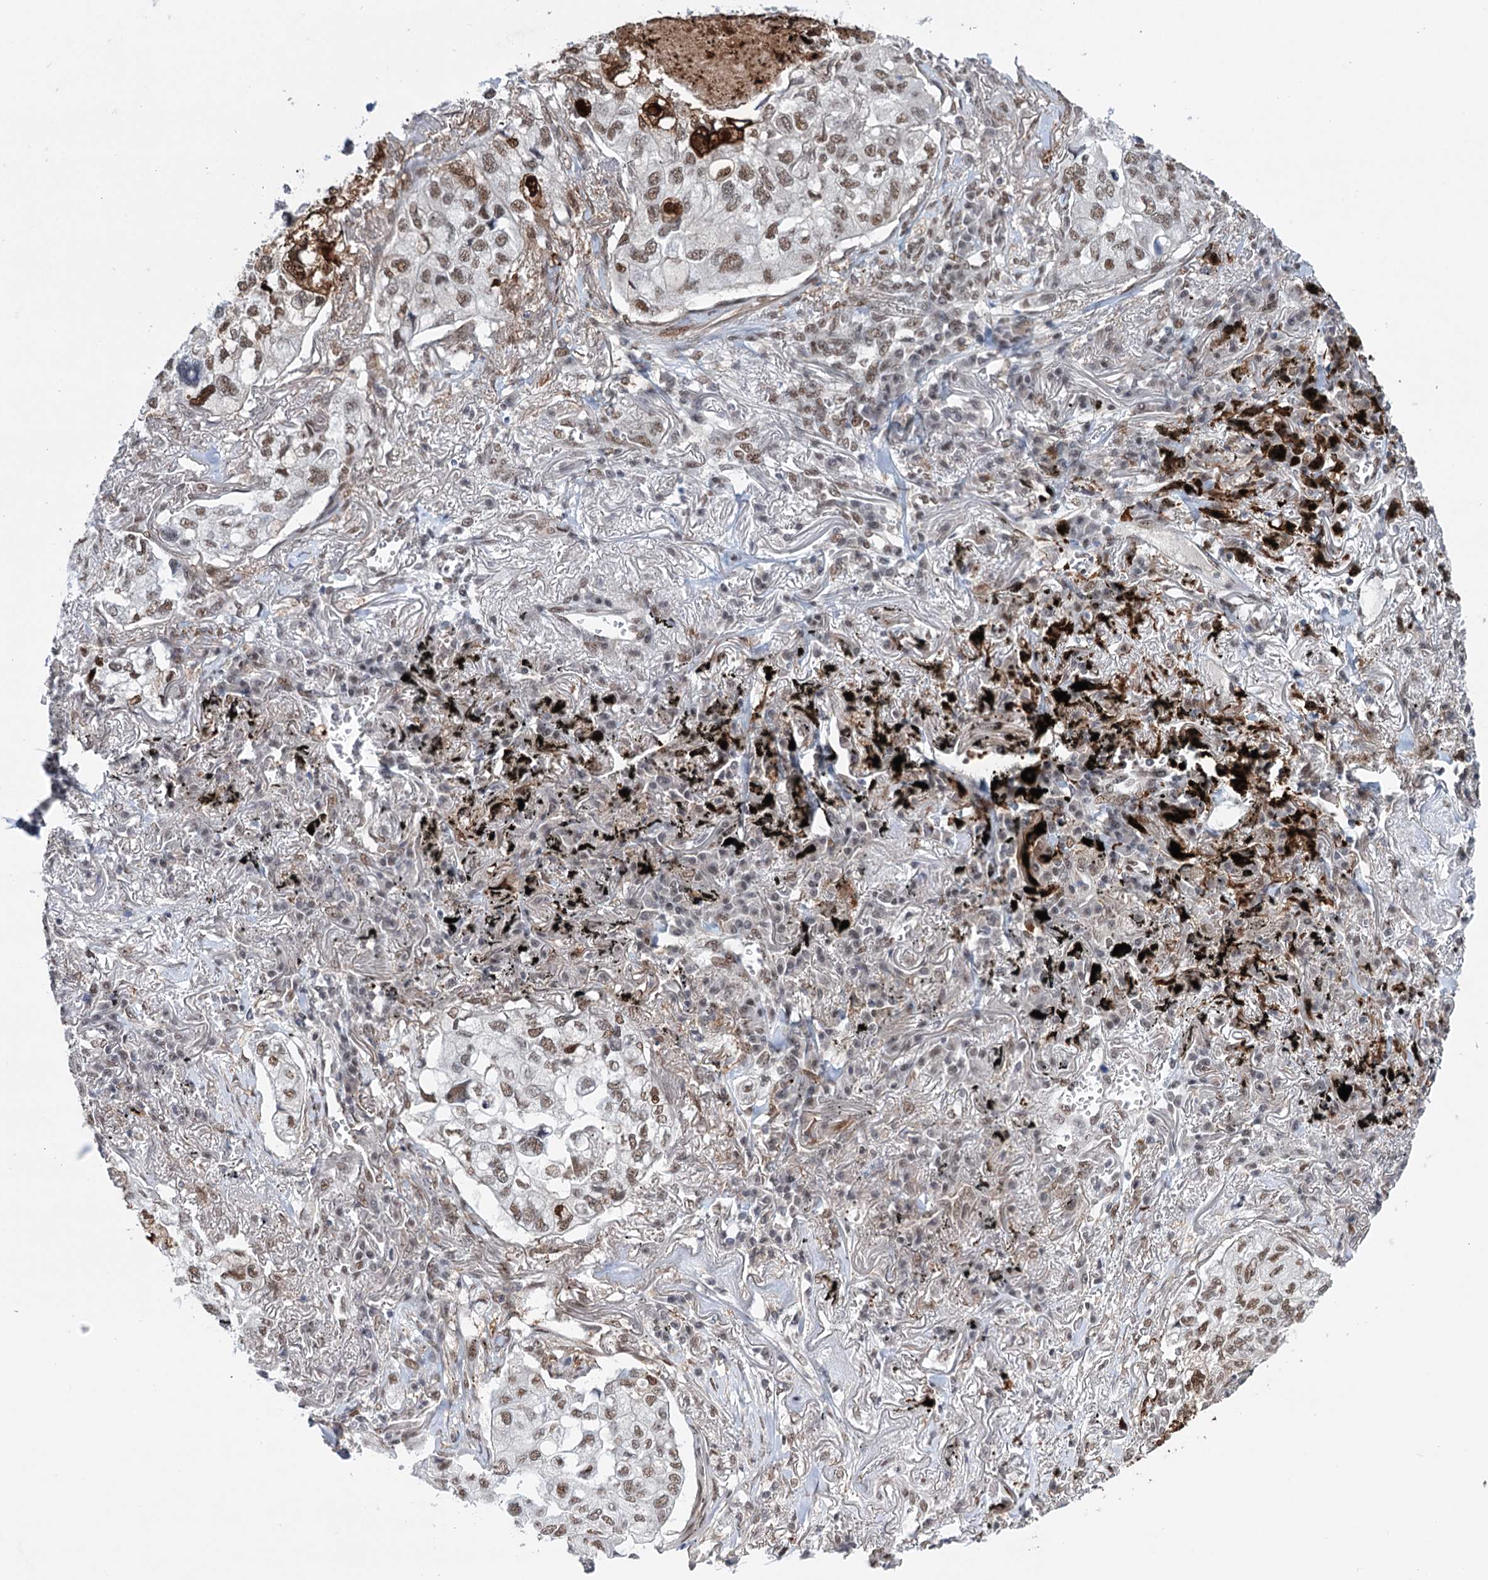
{"staining": {"intensity": "moderate", "quantity": ">75%", "location": "nuclear"}, "tissue": "lung cancer", "cell_type": "Tumor cells", "image_type": "cancer", "snomed": [{"axis": "morphology", "description": "Adenocarcinoma, NOS"}, {"axis": "topography", "description": "Lung"}], "caption": "Lung cancer stained for a protein (brown) displays moderate nuclear positive staining in approximately >75% of tumor cells.", "gene": "FAM53A", "patient": {"sex": "male", "age": 65}}